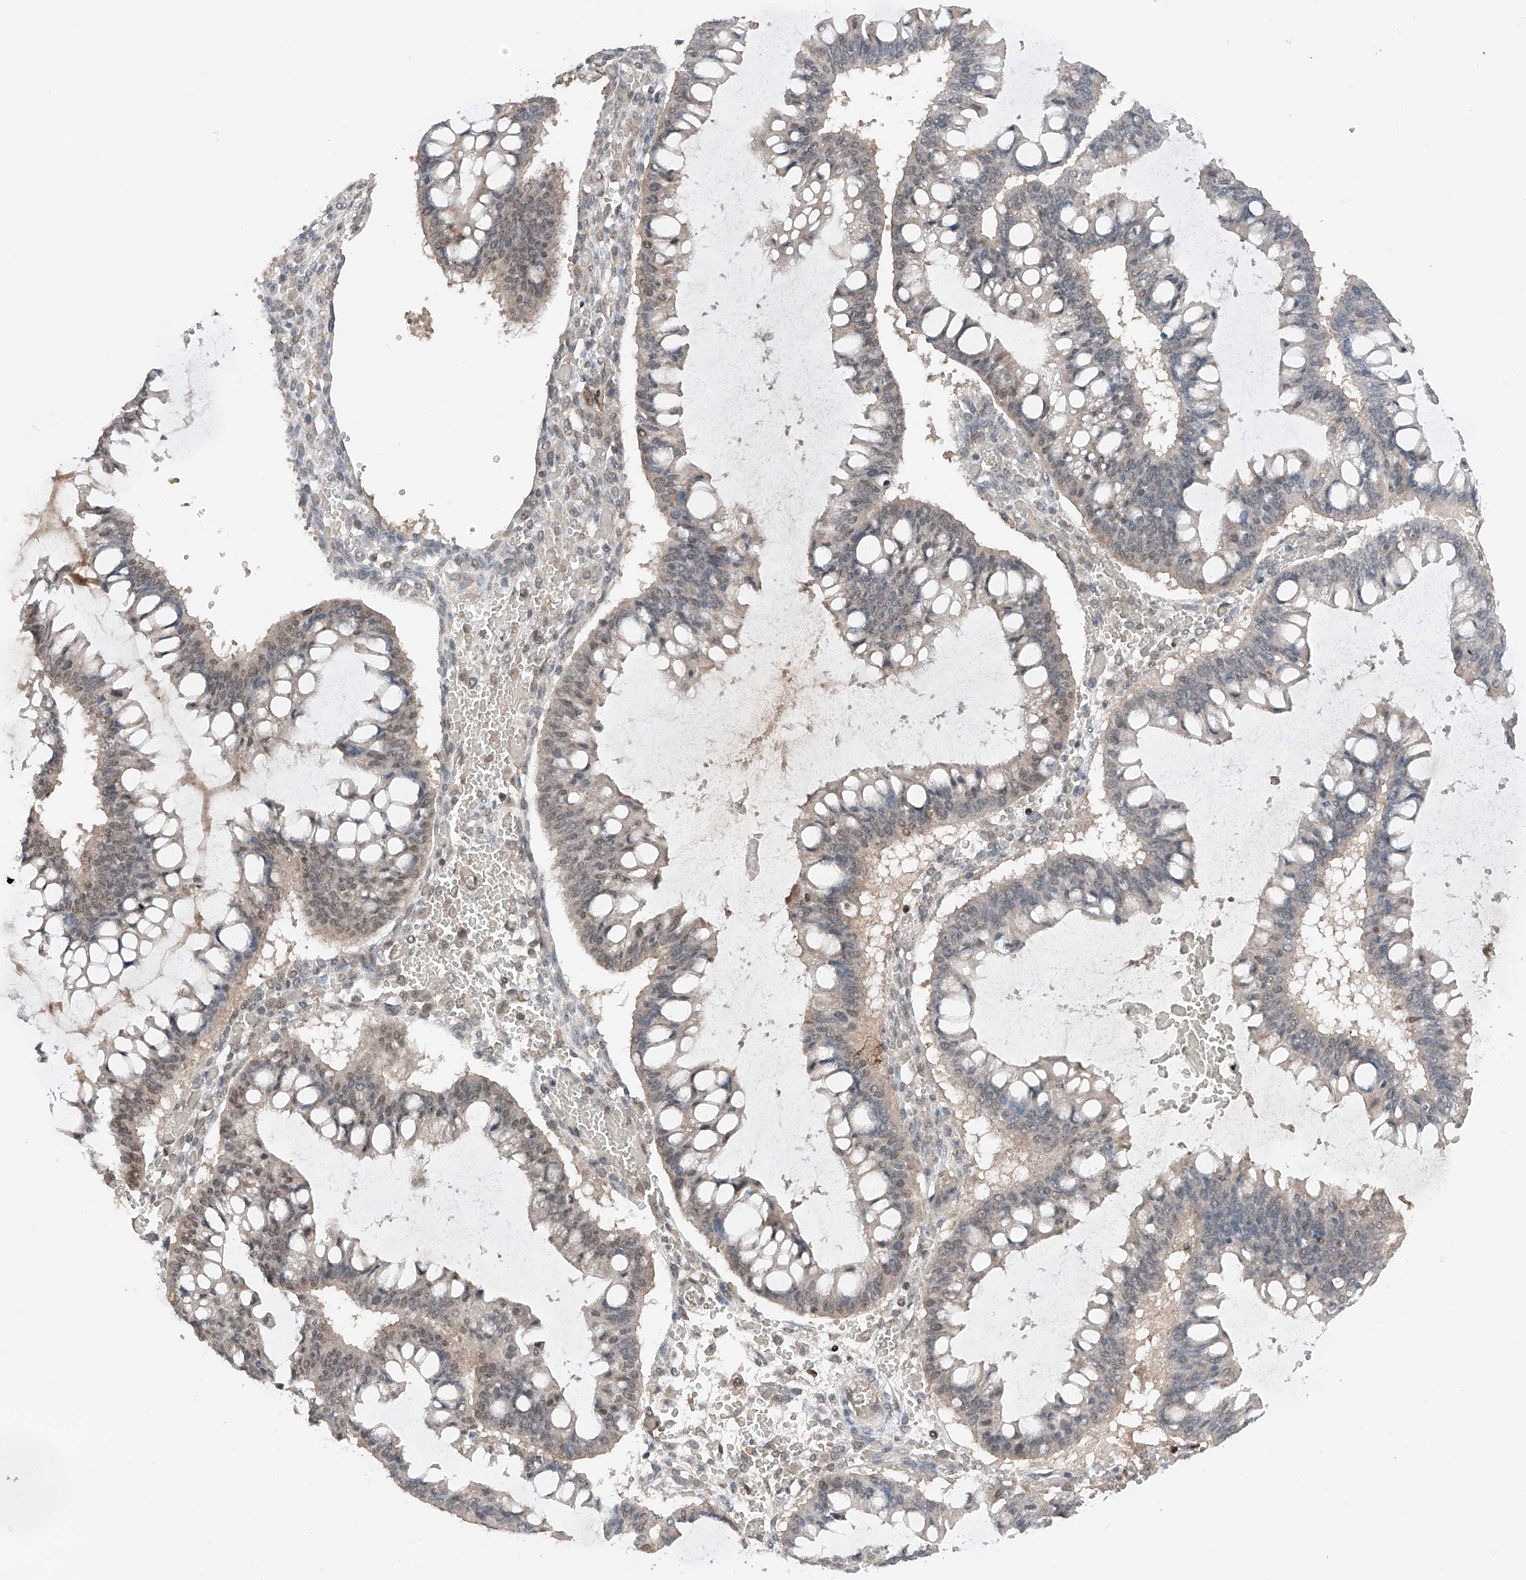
{"staining": {"intensity": "weak", "quantity": "<25%", "location": "nuclear"}, "tissue": "ovarian cancer", "cell_type": "Tumor cells", "image_type": "cancer", "snomed": [{"axis": "morphology", "description": "Cystadenocarcinoma, mucinous, NOS"}, {"axis": "topography", "description": "Ovary"}], "caption": "Immunohistochemical staining of human ovarian cancer exhibits no significant expression in tumor cells.", "gene": "TBX4", "patient": {"sex": "female", "age": 73}}